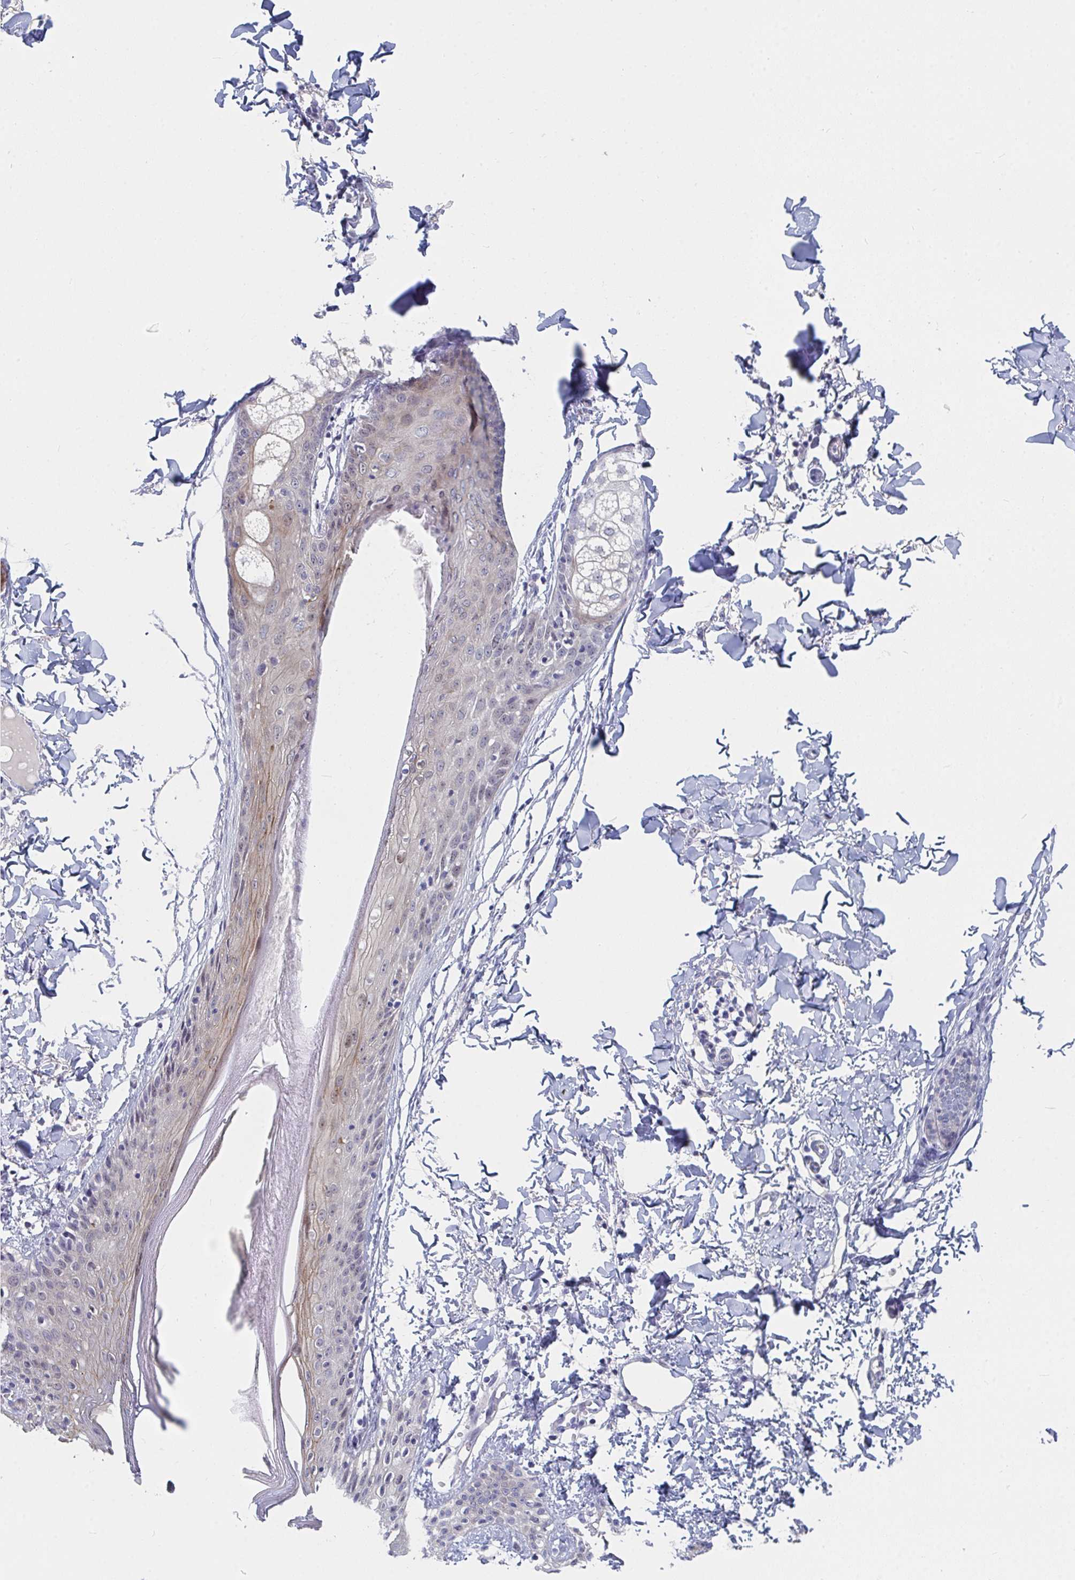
{"staining": {"intensity": "negative", "quantity": "none", "location": "none"}, "tissue": "skin", "cell_type": "Fibroblasts", "image_type": "normal", "snomed": [{"axis": "morphology", "description": "Normal tissue, NOS"}, {"axis": "topography", "description": "Skin"}], "caption": "Fibroblasts show no significant expression in normal skin.", "gene": "CENPT", "patient": {"sex": "male", "age": 16}}